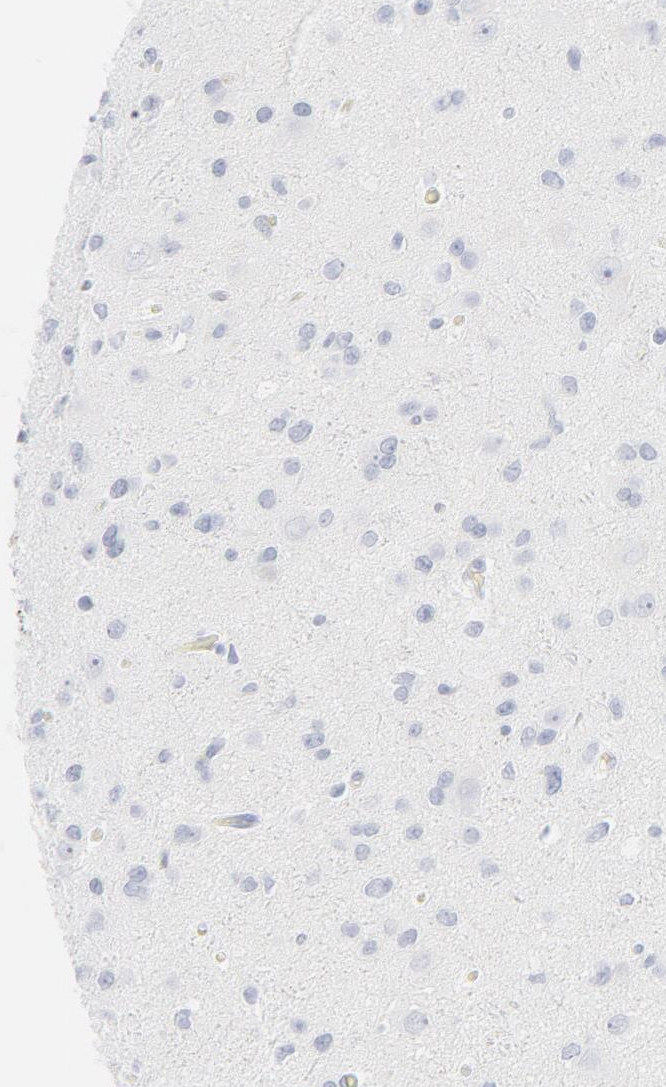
{"staining": {"intensity": "negative", "quantity": "none", "location": "none"}, "tissue": "glioma", "cell_type": "Tumor cells", "image_type": "cancer", "snomed": [{"axis": "morphology", "description": "Glioma, malignant, Low grade"}, {"axis": "topography", "description": "Brain"}], "caption": "An IHC photomicrograph of glioma is shown. There is no staining in tumor cells of glioma.", "gene": "CCR7", "patient": {"sex": "male", "age": 42}}